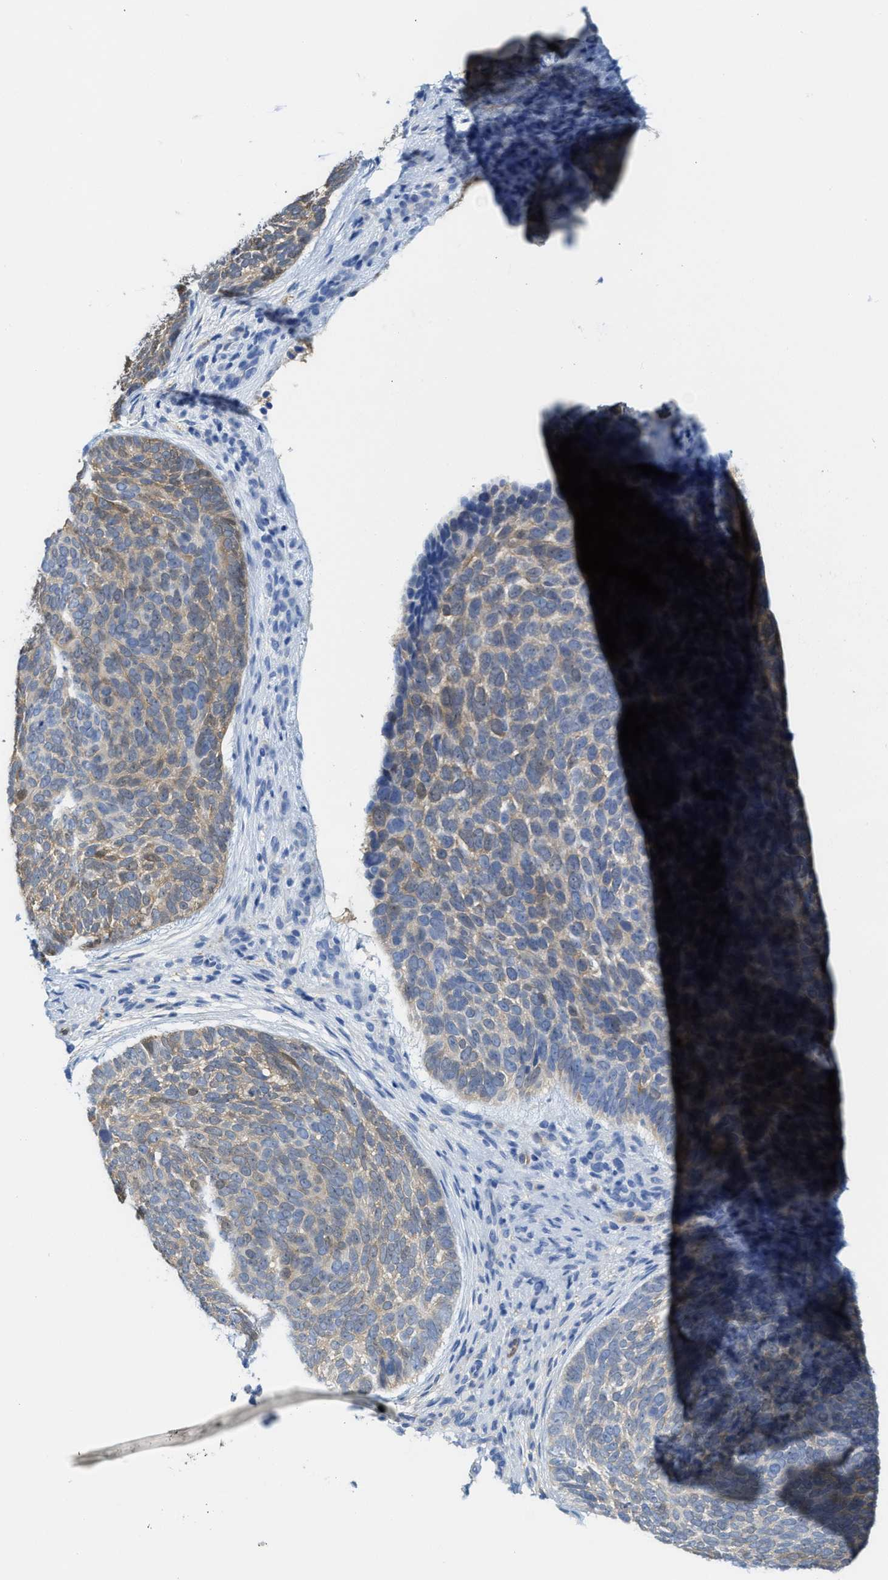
{"staining": {"intensity": "weak", "quantity": ">75%", "location": "cytoplasmic/membranous"}, "tissue": "skin cancer", "cell_type": "Tumor cells", "image_type": "cancer", "snomed": [{"axis": "morphology", "description": "Basal cell carcinoma"}, {"axis": "topography", "description": "Skin"}, {"axis": "topography", "description": "Skin of head"}], "caption": "Immunohistochemical staining of basal cell carcinoma (skin) exhibits low levels of weak cytoplasmic/membranous staining in about >75% of tumor cells.", "gene": "ASS1", "patient": {"sex": "female", "age": 85}}